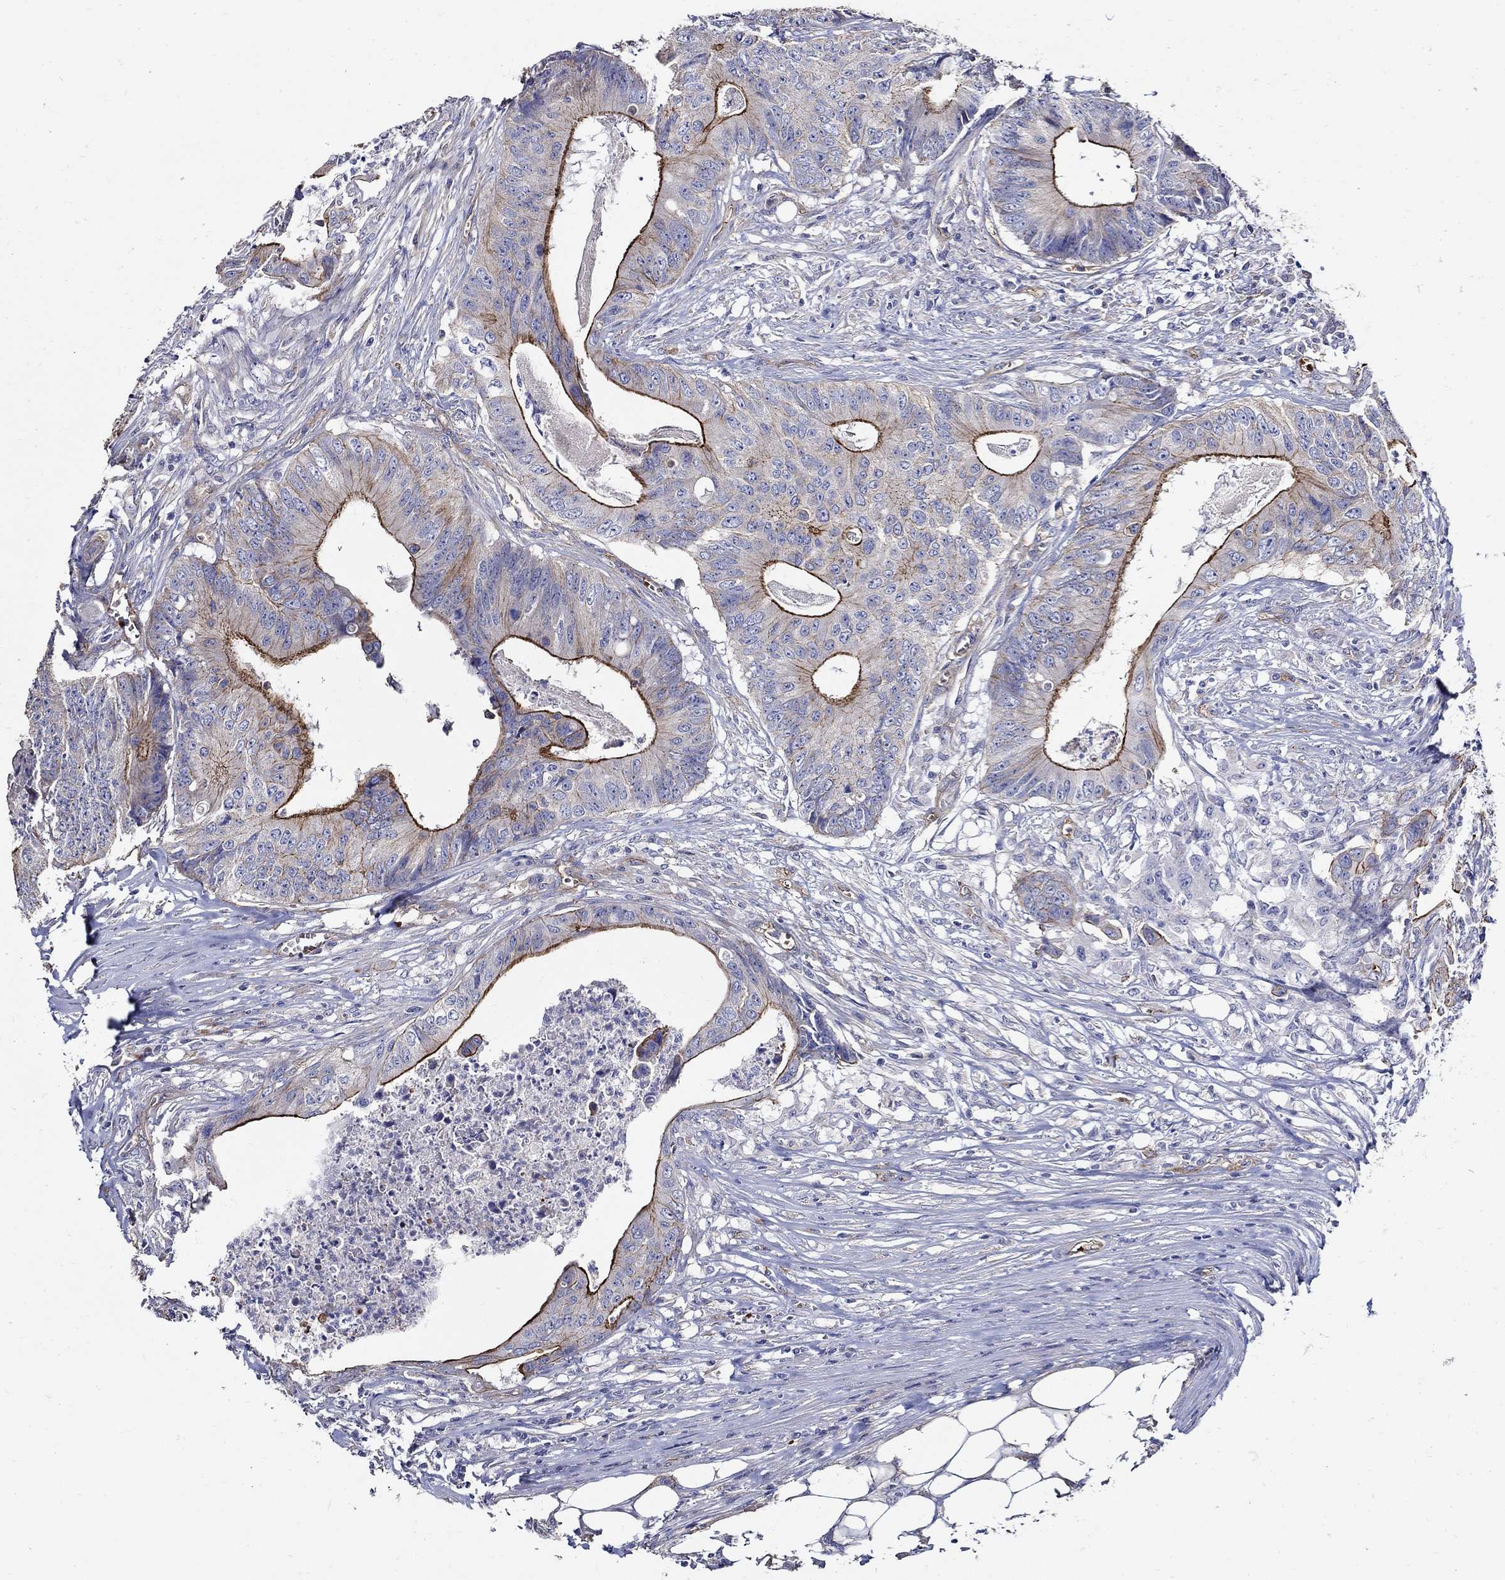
{"staining": {"intensity": "strong", "quantity": ">75%", "location": "cytoplasmic/membranous"}, "tissue": "colorectal cancer", "cell_type": "Tumor cells", "image_type": "cancer", "snomed": [{"axis": "morphology", "description": "Adenocarcinoma, NOS"}, {"axis": "topography", "description": "Colon"}], "caption": "An IHC photomicrograph of neoplastic tissue is shown. Protein staining in brown labels strong cytoplasmic/membranous positivity in colorectal cancer (adenocarcinoma) within tumor cells. The staining was performed using DAB (3,3'-diaminobenzidine) to visualize the protein expression in brown, while the nuclei were stained in blue with hematoxylin (Magnification: 20x).", "gene": "APBB3", "patient": {"sex": "male", "age": 84}}